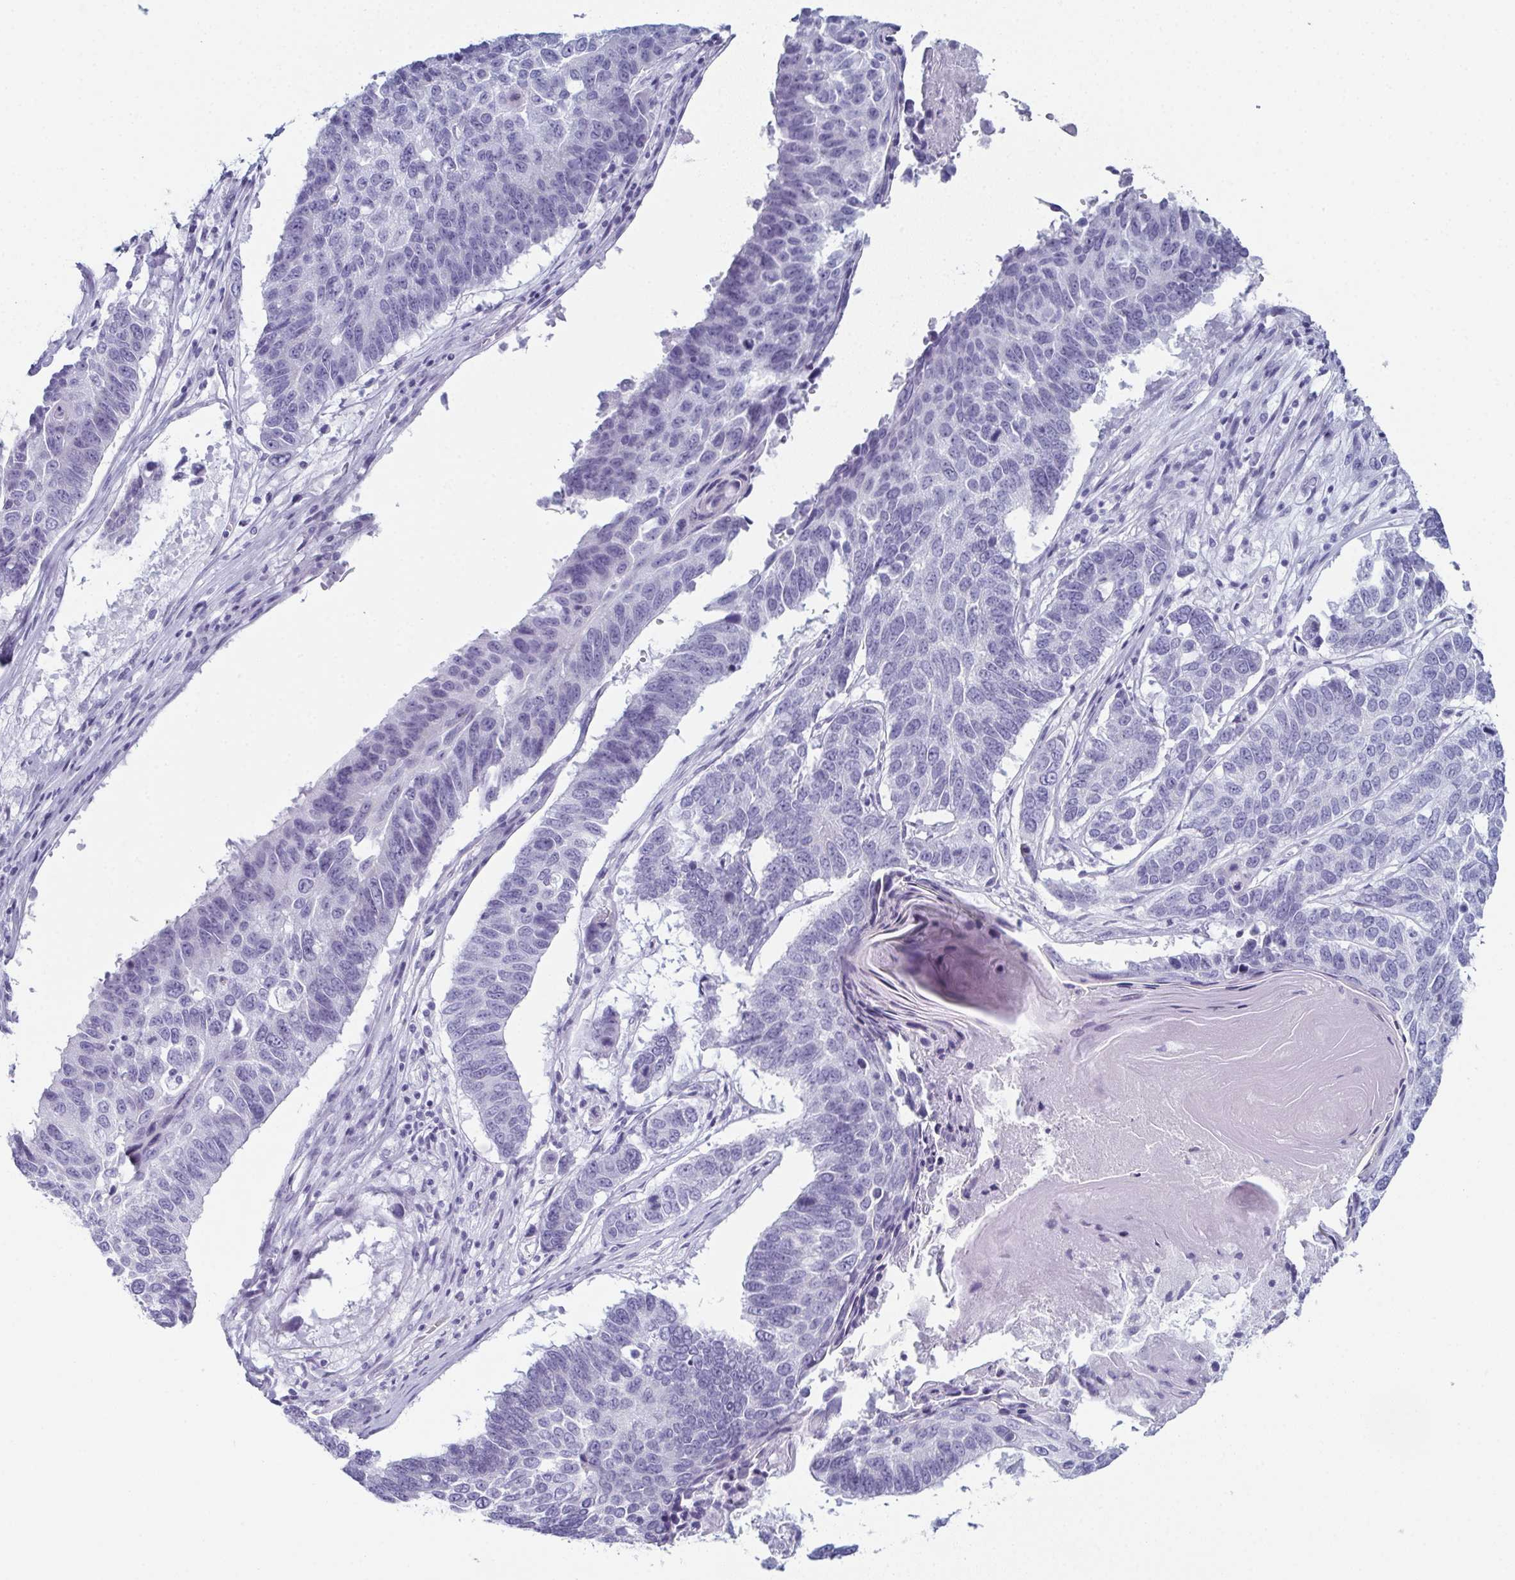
{"staining": {"intensity": "negative", "quantity": "none", "location": "none"}, "tissue": "lung cancer", "cell_type": "Tumor cells", "image_type": "cancer", "snomed": [{"axis": "morphology", "description": "Squamous cell carcinoma, NOS"}, {"axis": "topography", "description": "Lung"}], "caption": "DAB (3,3'-diaminobenzidine) immunohistochemical staining of human lung squamous cell carcinoma displays no significant expression in tumor cells.", "gene": "ENKUR", "patient": {"sex": "male", "age": 73}}